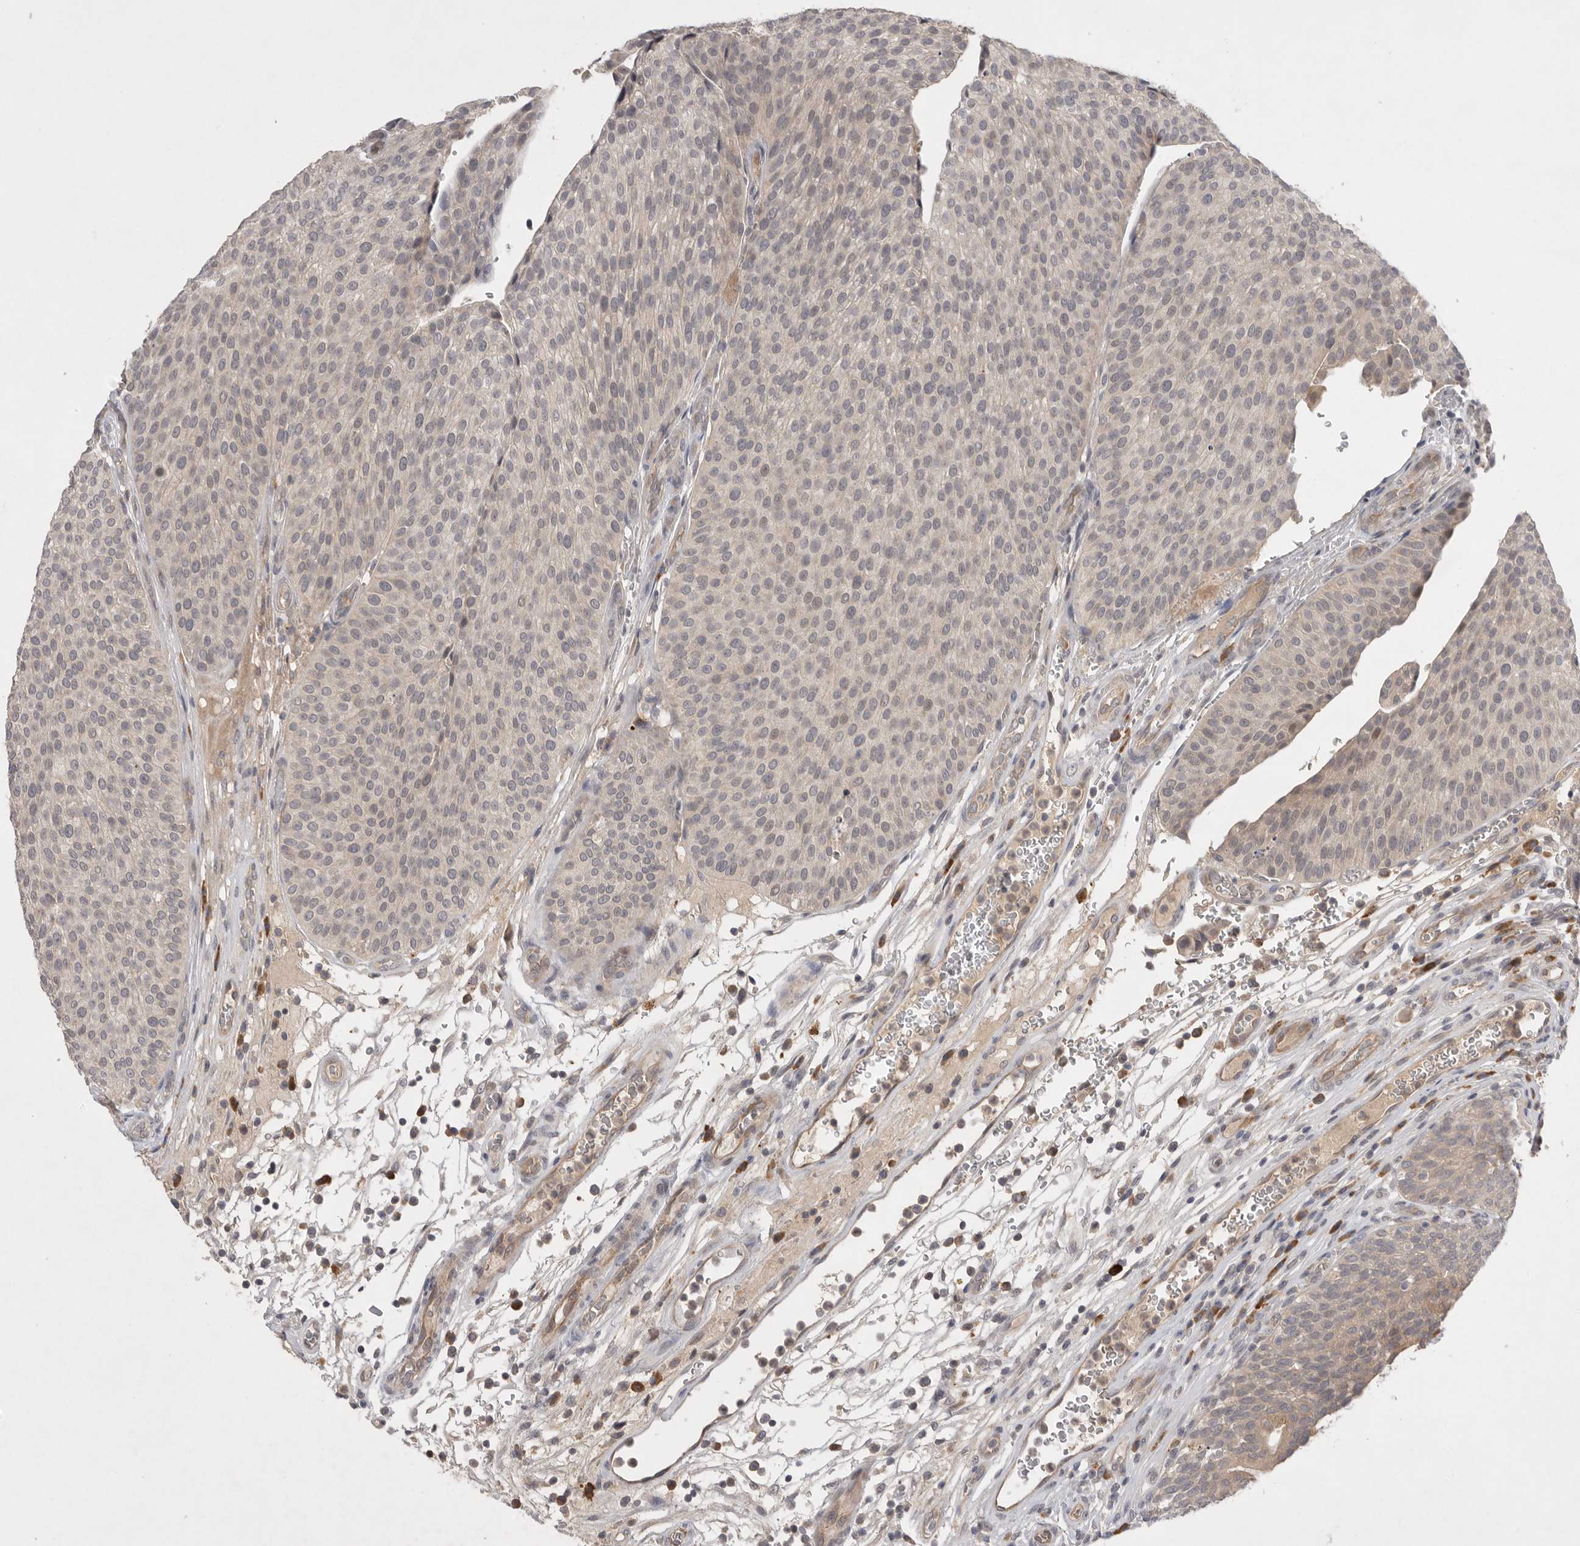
{"staining": {"intensity": "negative", "quantity": "none", "location": "none"}, "tissue": "urothelial cancer", "cell_type": "Tumor cells", "image_type": "cancer", "snomed": [{"axis": "morphology", "description": "Normal tissue, NOS"}, {"axis": "morphology", "description": "Urothelial carcinoma, Low grade"}, {"axis": "topography", "description": "Smooth muscle"}, {"axis": "topography", "description": "Urinary bladder"}], "caption": "The IHC histopathology image has no significant staining in tumor cells of urothelial cancer tissue.", "gene": "NRCAM", "patient": {"sex": "male", "age": 60}}